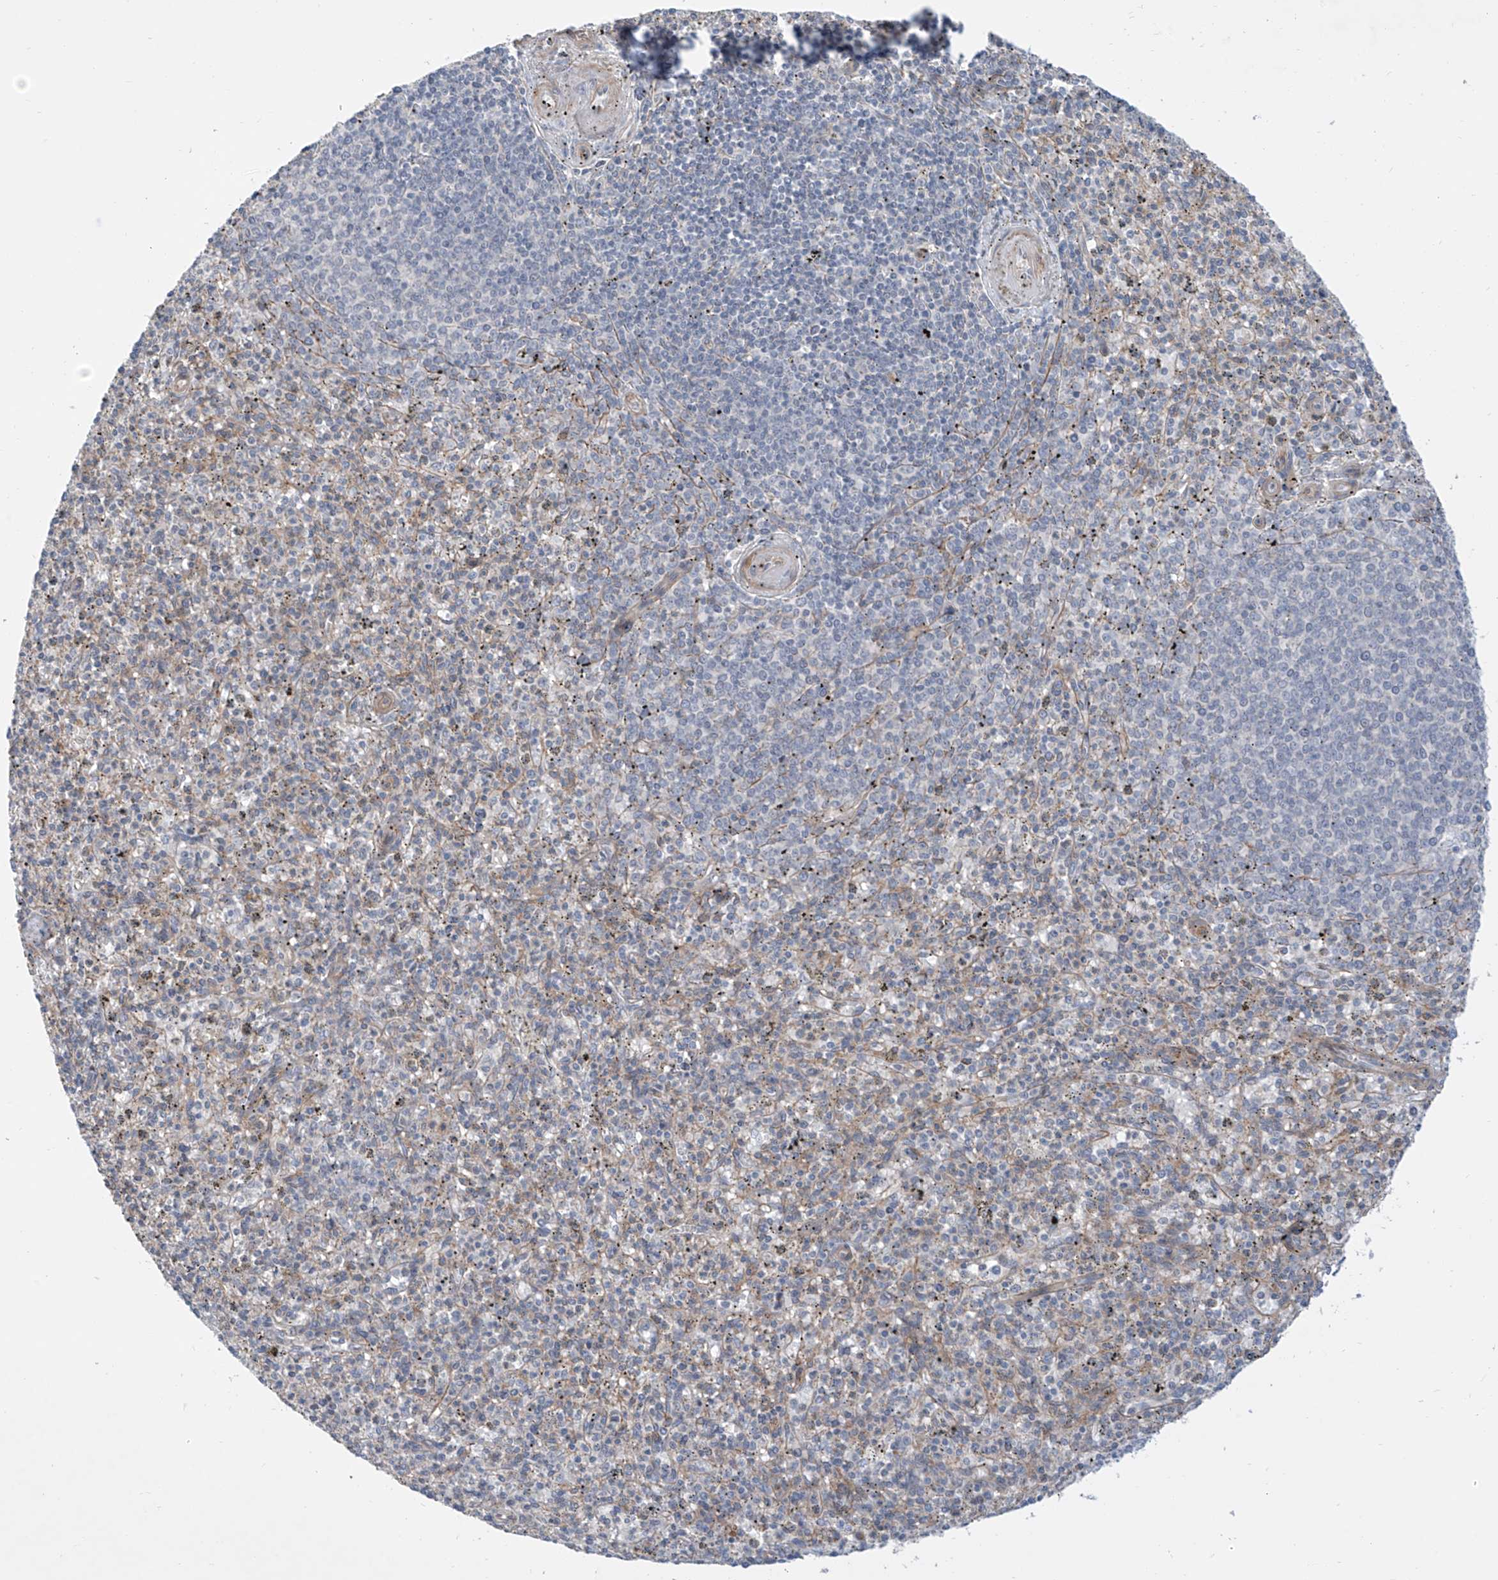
{"staining": {"intensity": "negative", "quantity": "none", "location": "none"}, "tissue": "spleen", "cell_type": "Cells in red pulp", "image_type": "normal", "snomed": [{"axis": "morphology", "description": "Normal tissue, NOS"}, {"axis": "topography", "description": "Spleen"}], "caption": "Immunohistochemistry (IHC) histopathology image of benign spleen stained for a protein (brown), which reveals no expression in cells in red pulp.", "gene": "ABLIM2", "patient": {"sex": "male", "age": 72}}